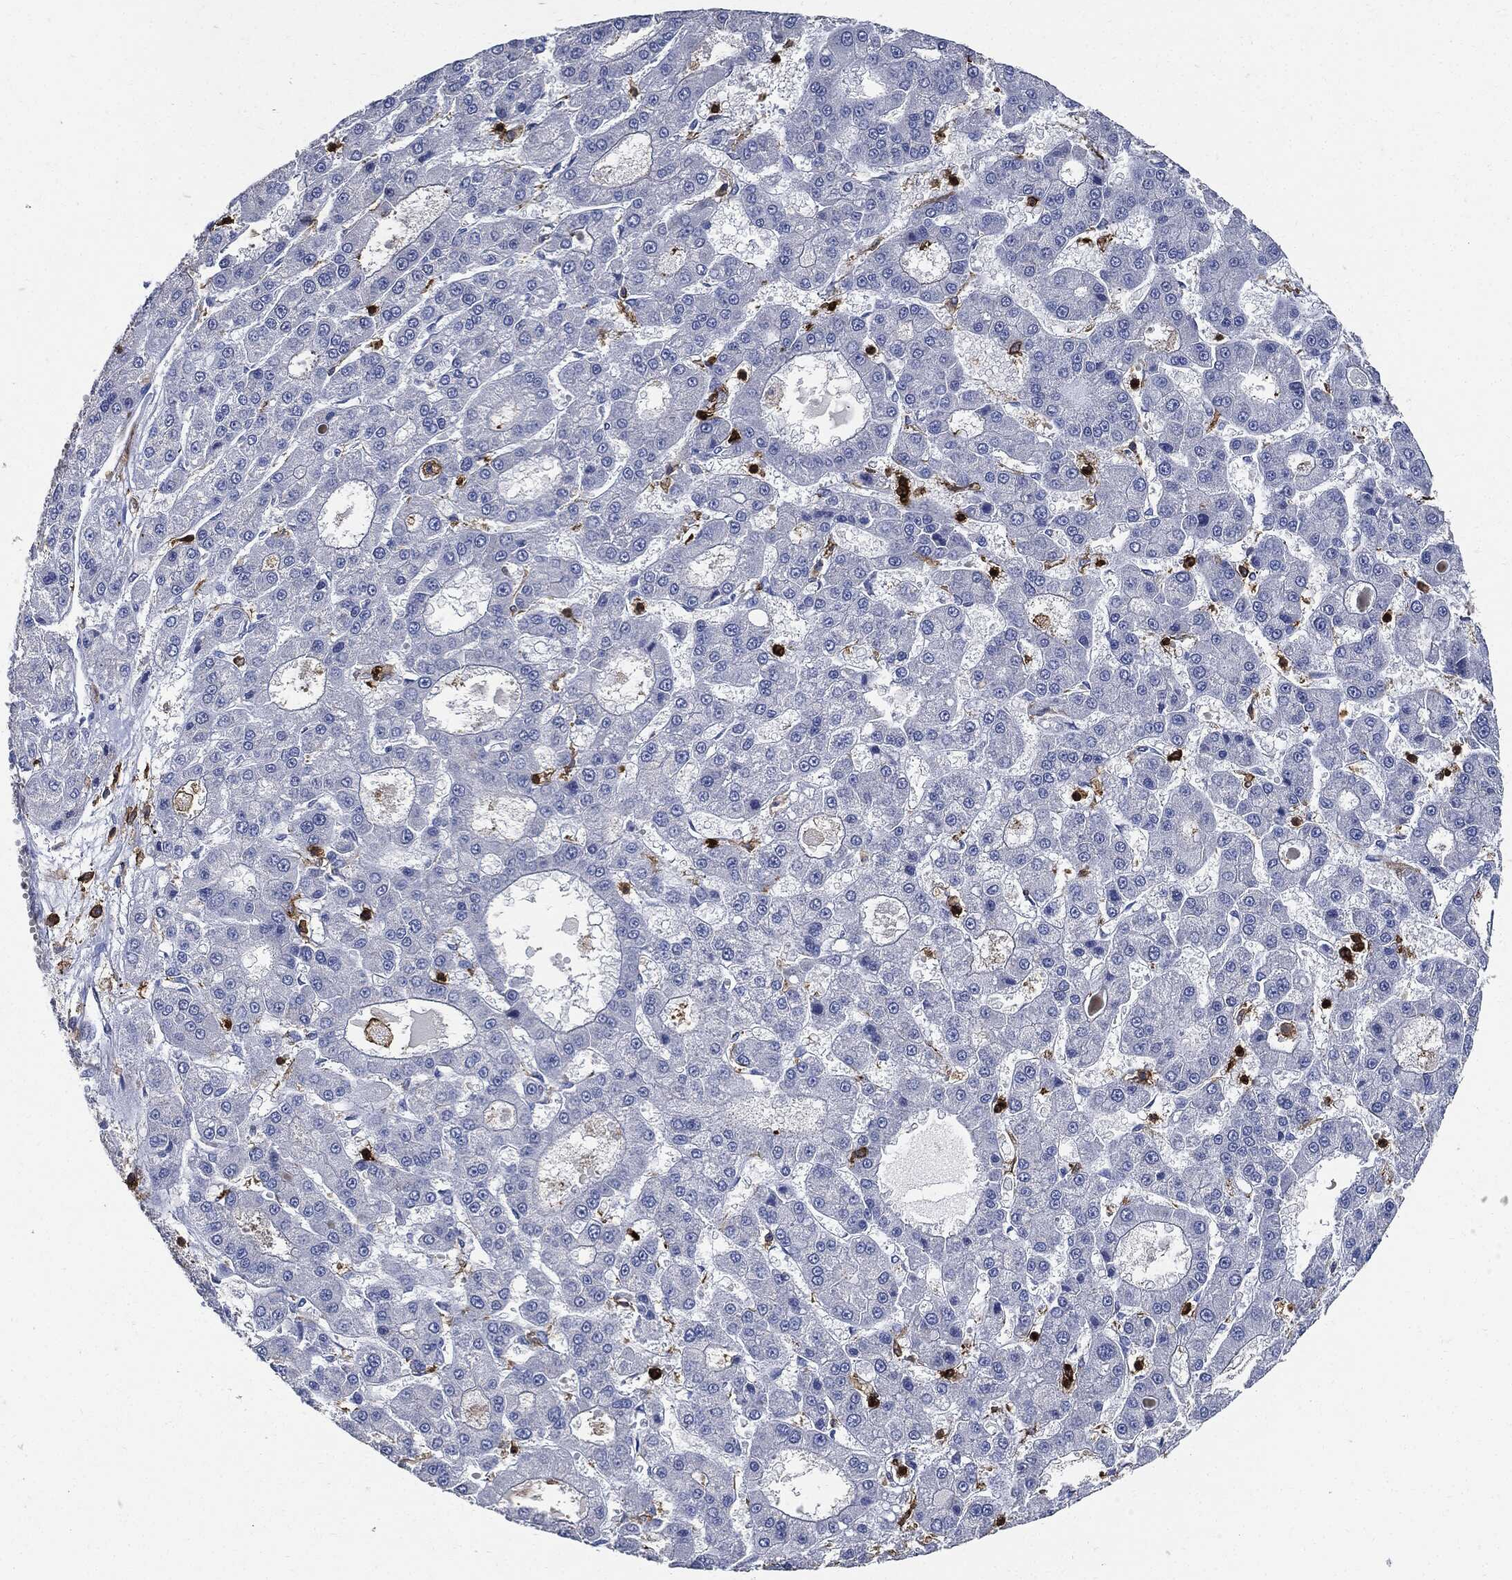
{"staining": {"intensity": "negative", "quantity": "none", "location": "none"}, "tissue": "liver cancer", "cell_type": "Tumor cells", "image_type": "cancer", "snomed": [{"axis": "morphology", "description": "Carcinoma, Hepatocellular, NOS"}, {"axis": "topography", "description": "Liver"}], "caption": "Liver cancer (hepatocellular carcinoma) stained for a protein using immunohistochemistry exhibits no positivity tumor cells.", "gene": "PTPRC", "patient": {"sex": "male", "age": 70}}